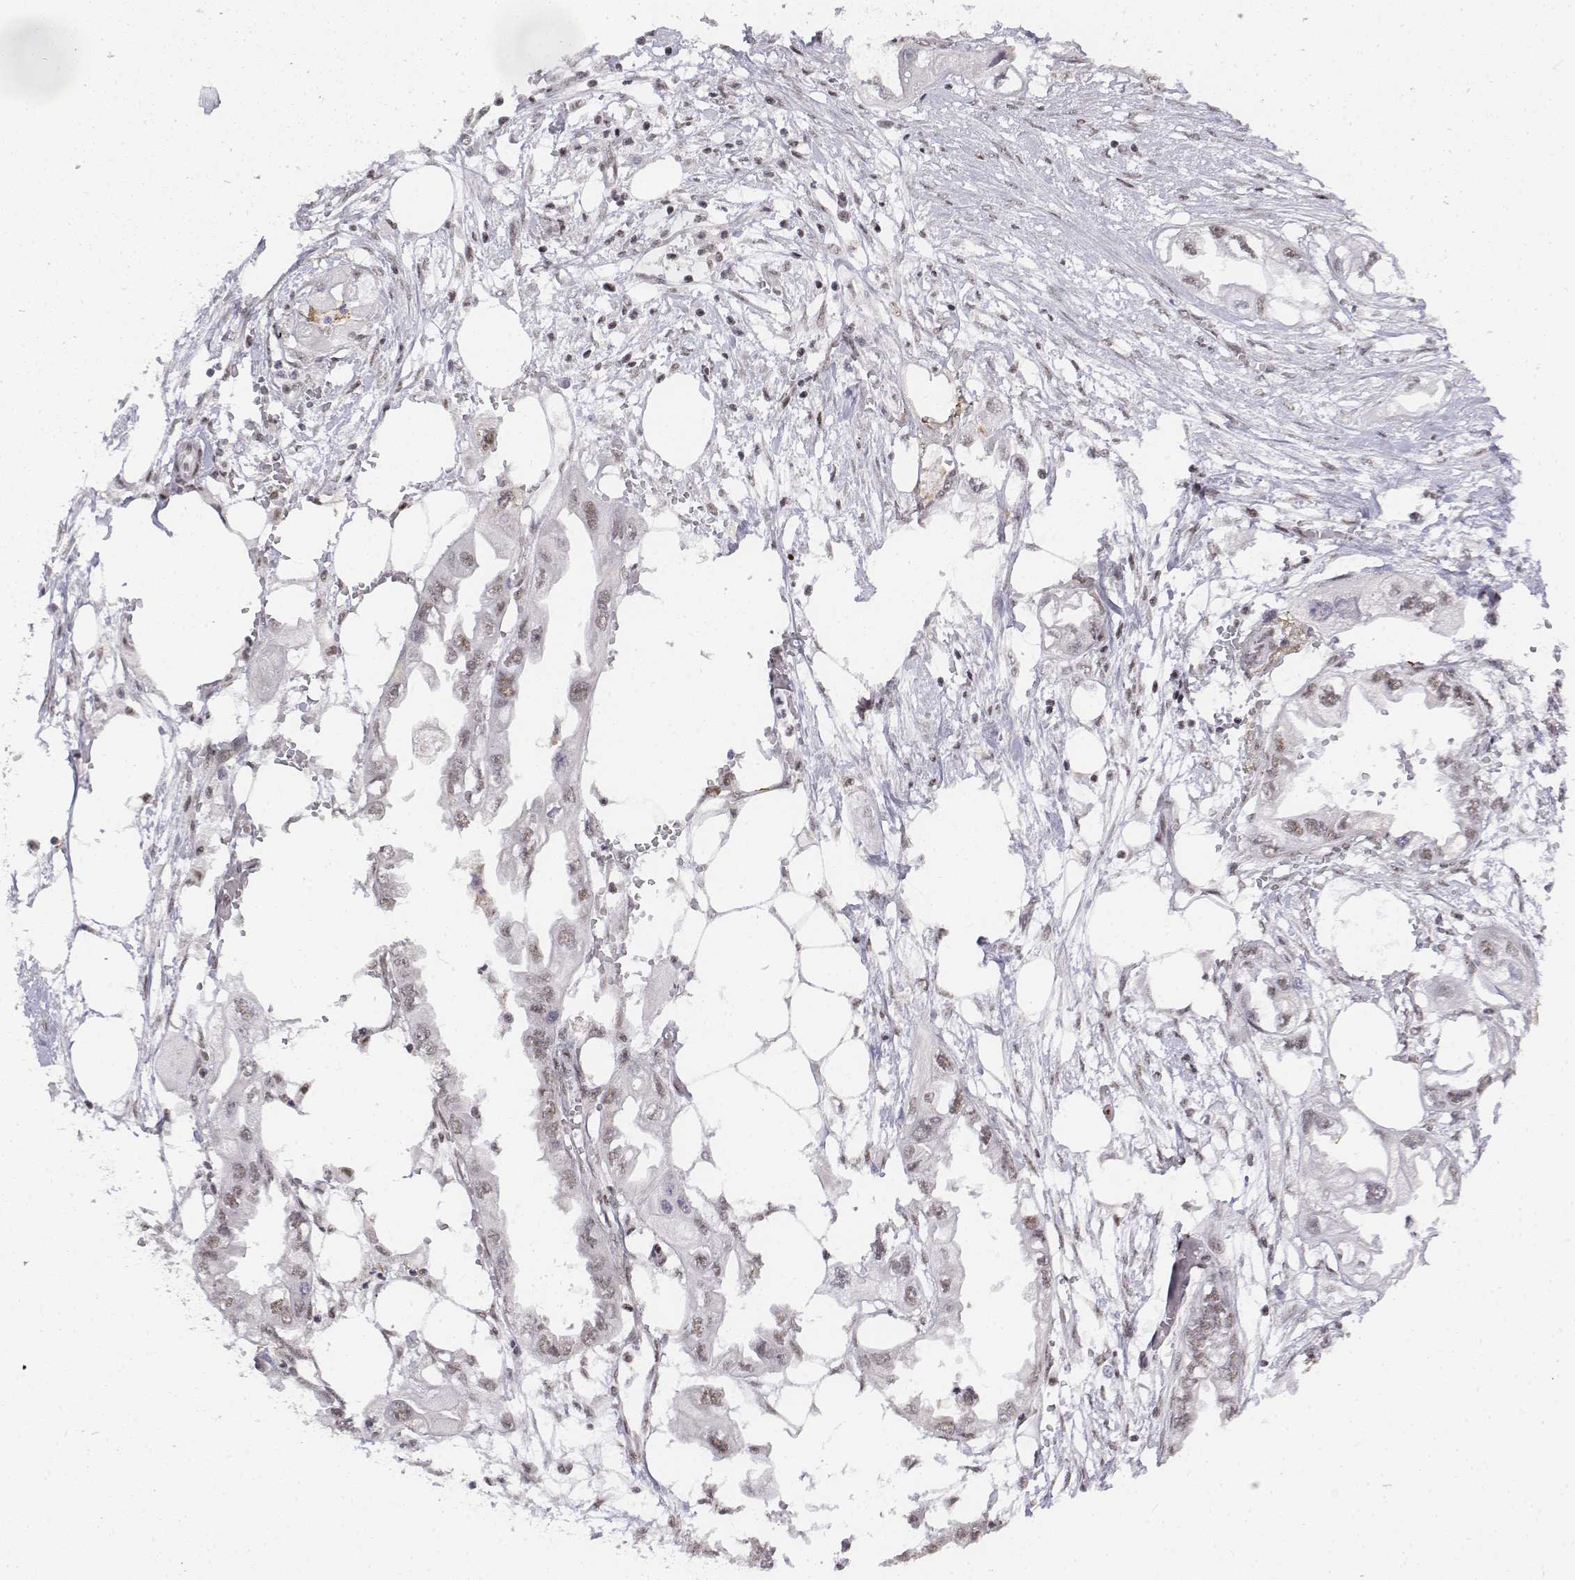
{"staining": {"intensity": "weak", "quantity": "25%-75%", "location": "nuclear"}, "tissue": "endometrial cancer", "cell_type": "Tumor cells", "image_type": "cancer", "snomed": [{"axis": "morphology", "description": "Adenocarcinoma, NOS"}, {"axis": "morphology", "description": "Adenocarcinoma, metastatic, NOS"}, {"axis": "topography", "description": "Adipose tissue"}, {"axis": "topography", "description": "Endometrium"}], "caption": "DAB immunohistochemical staining of human endometrial cancer (adenocarcinoma) exhibits weak nuclear protein expression in approximately 25%-75% of tumor cells.", "gene": "SETD1A", "patient": {"sex": "female", "age": 67}}